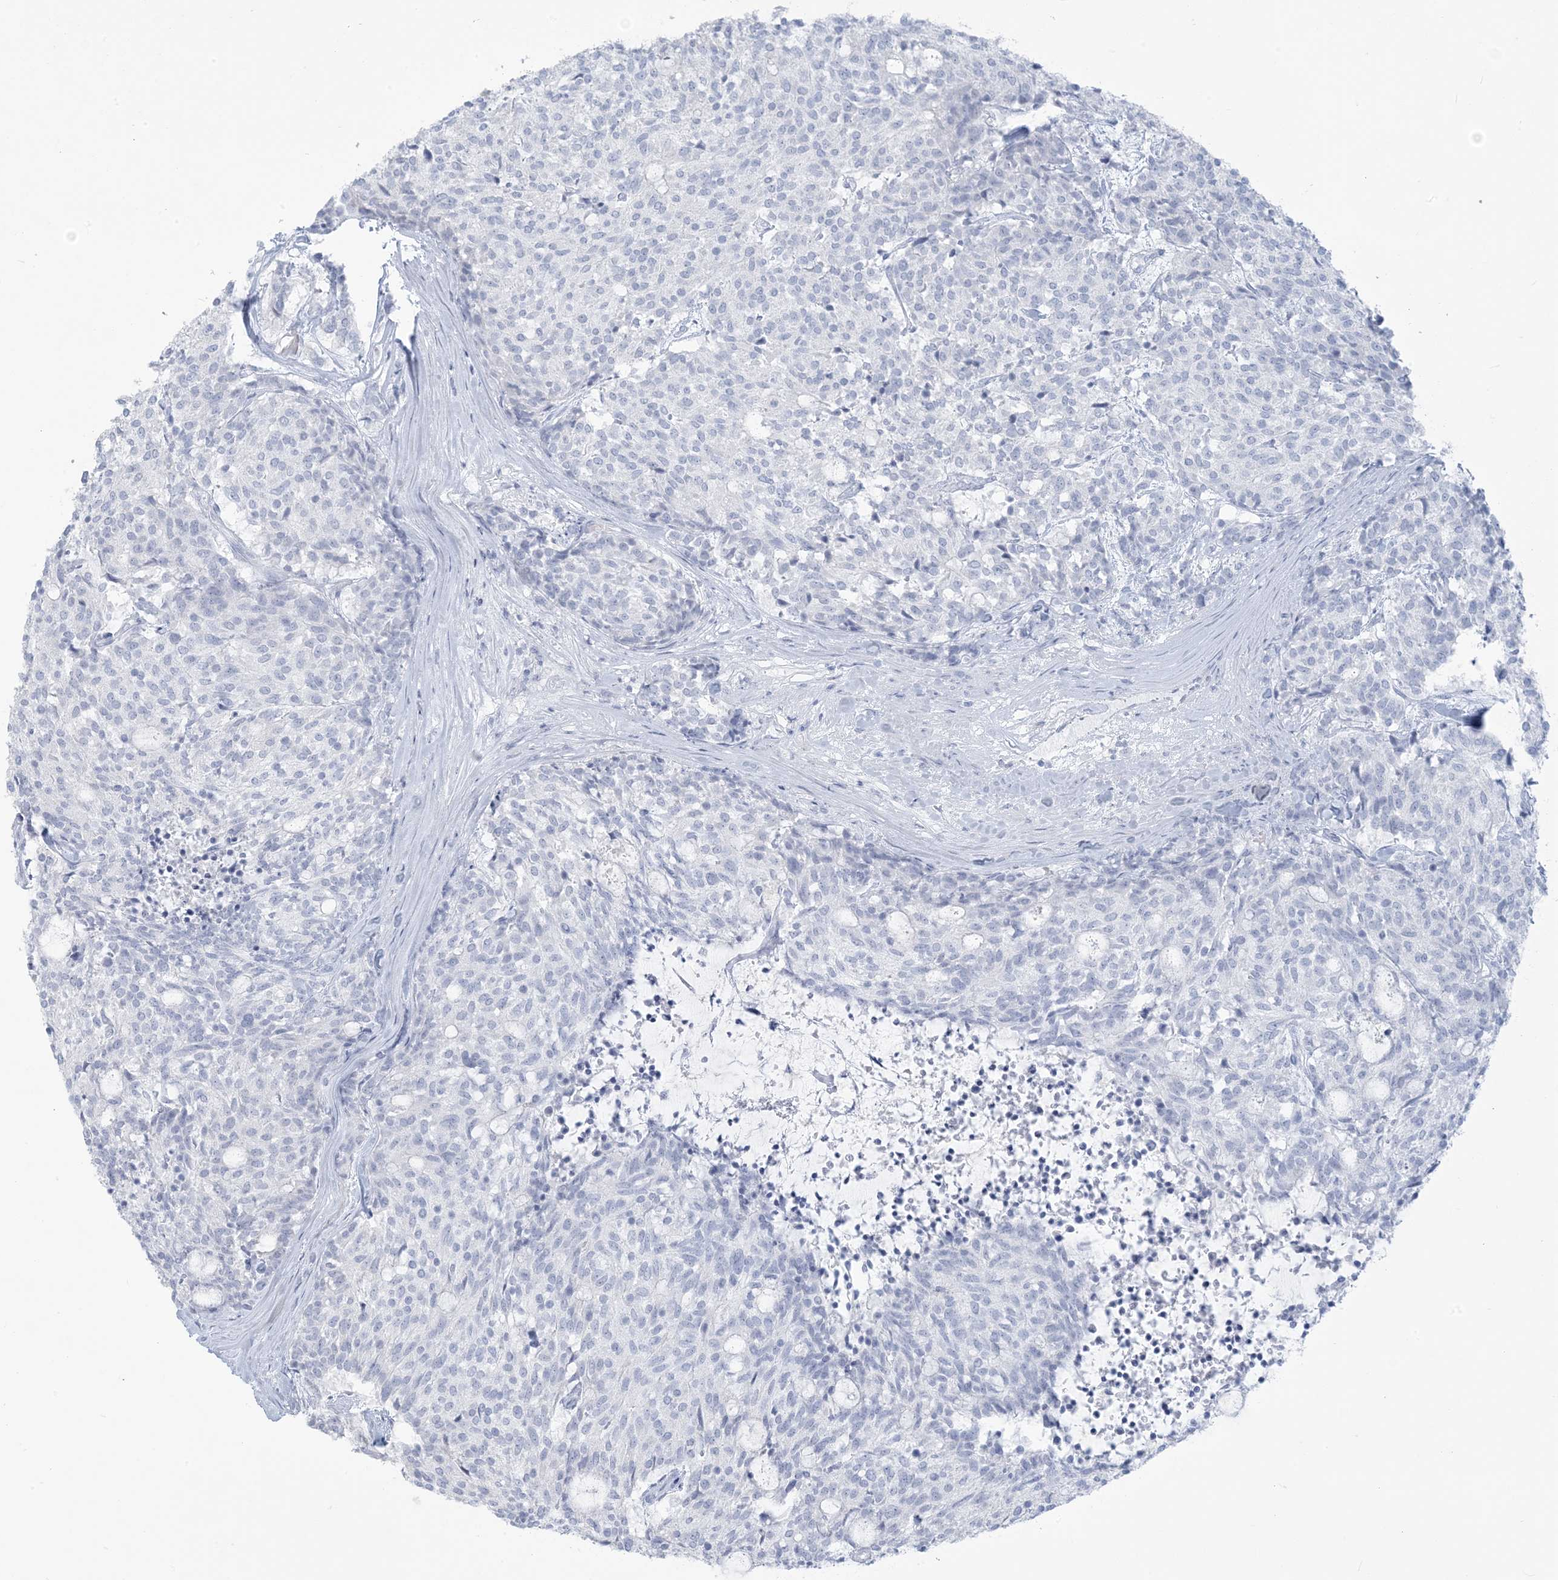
{"staining": {"intensity": "negative", "quantity": "none", "location": "none"}, "tissue": "carcinoid", "cell_type": "Tumor cells", "image_type": "cancer", "snomed": [{"axis": "morphology", "description": "Carcinoid, malignant, NOS"}, {"axis": "topography", "description": "Pancreas"}], "caption": "Immunohistochemistry histopathology image of carcinoid stained for a protein (brown), which reveals no positivity in tumor cells.", "gene": "HLA-DRB1", "patient": {"sex": "female", "age": 54}}